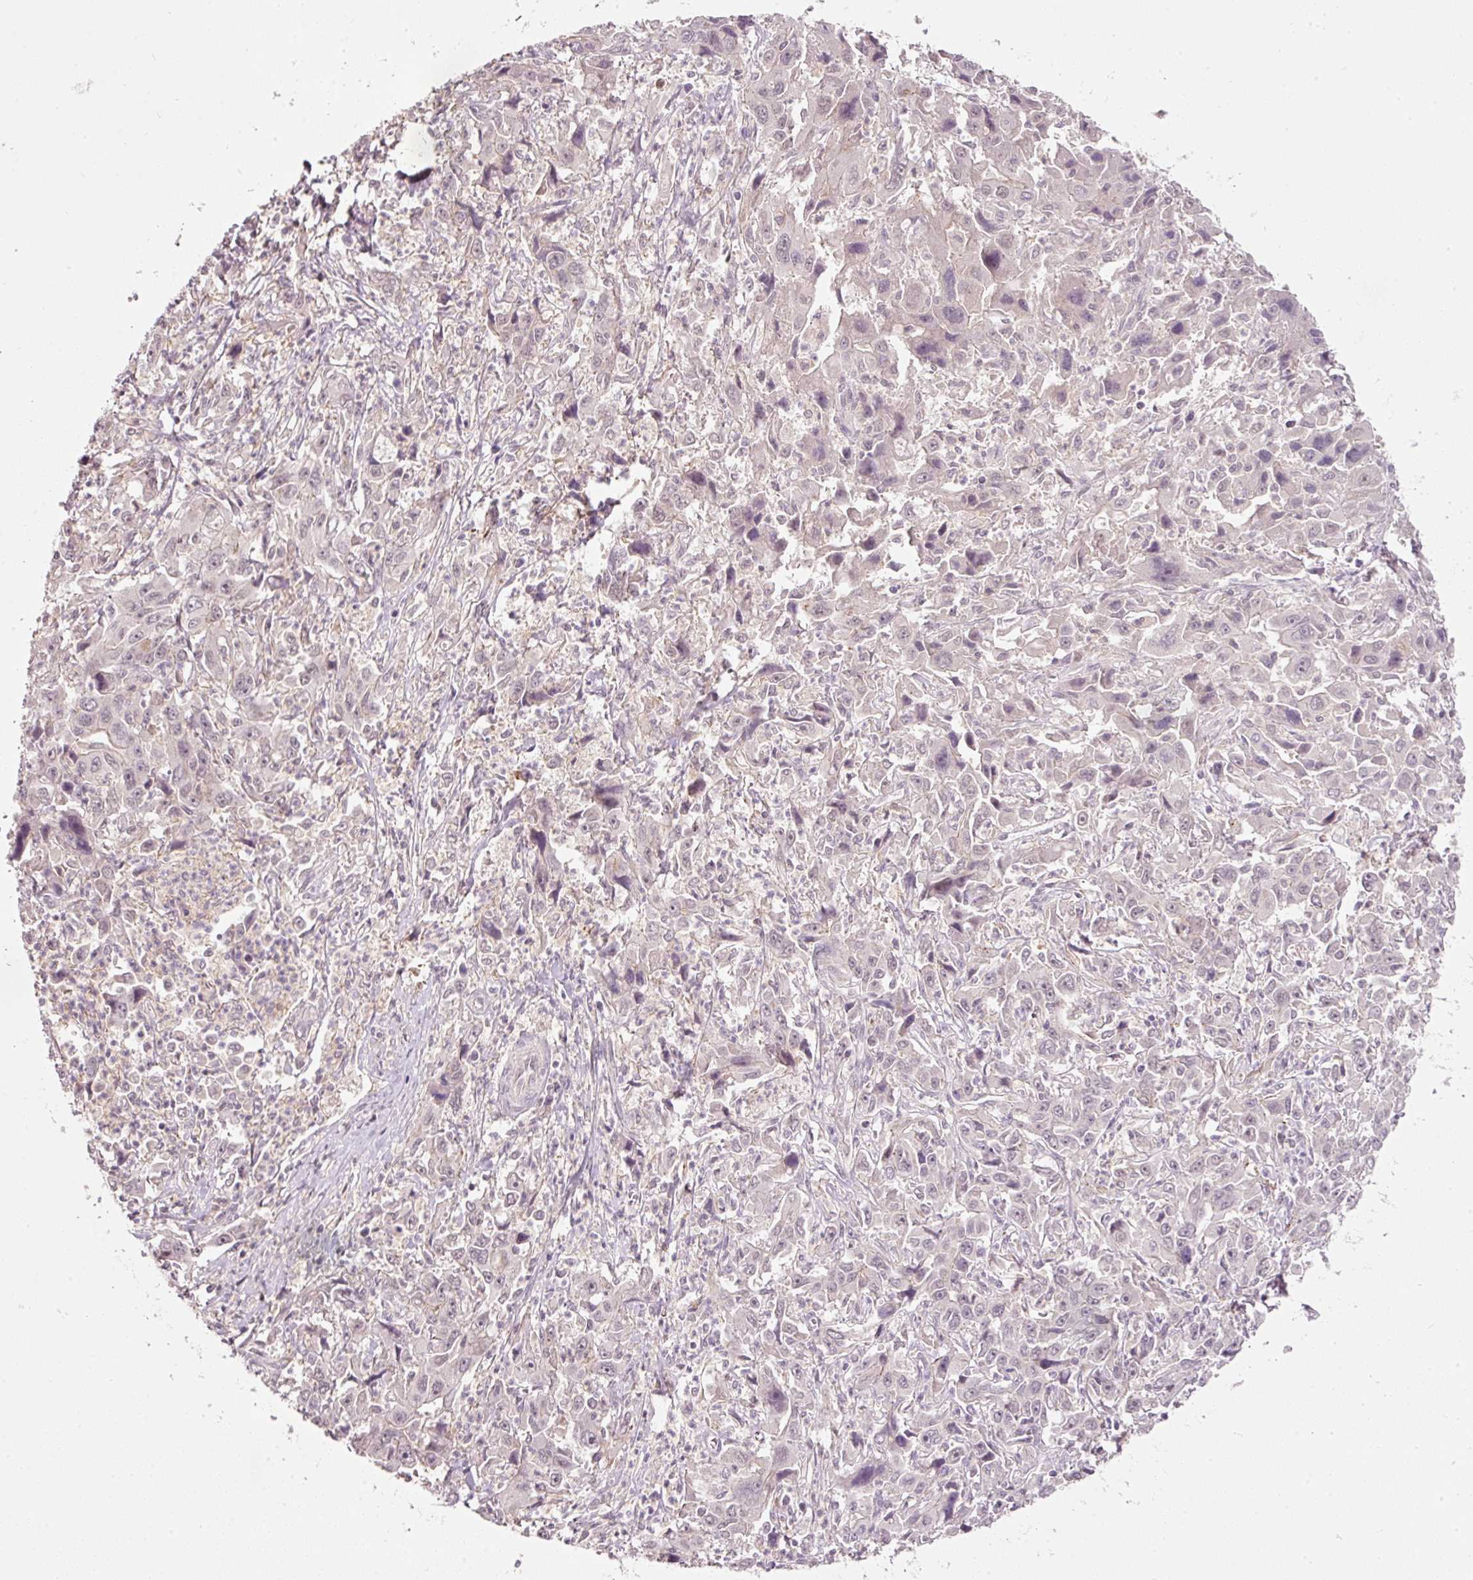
{"staining": {"intensity": "negative", "quantity": "none", "location": "none"}, "tissue": "liver cancer", "cell_type": "Tumor cells", "image_type": "cancer", "snomed": [{"axis": "morphology", "description": "Carcinoma, Hepatocellular, NOS"}, {"axis": "topography", "description": "Liver"}], "caption": "The histopathology image shows no staining of tumor cells in liver cancer. The staining was performed using DAB to visualize the protein expression in brown, while the nuclei were stained in blue with hematoxylin (Magnification: 20x).", "gene": "TIRAP", "patient": {"sex": "male", "age": 63}}